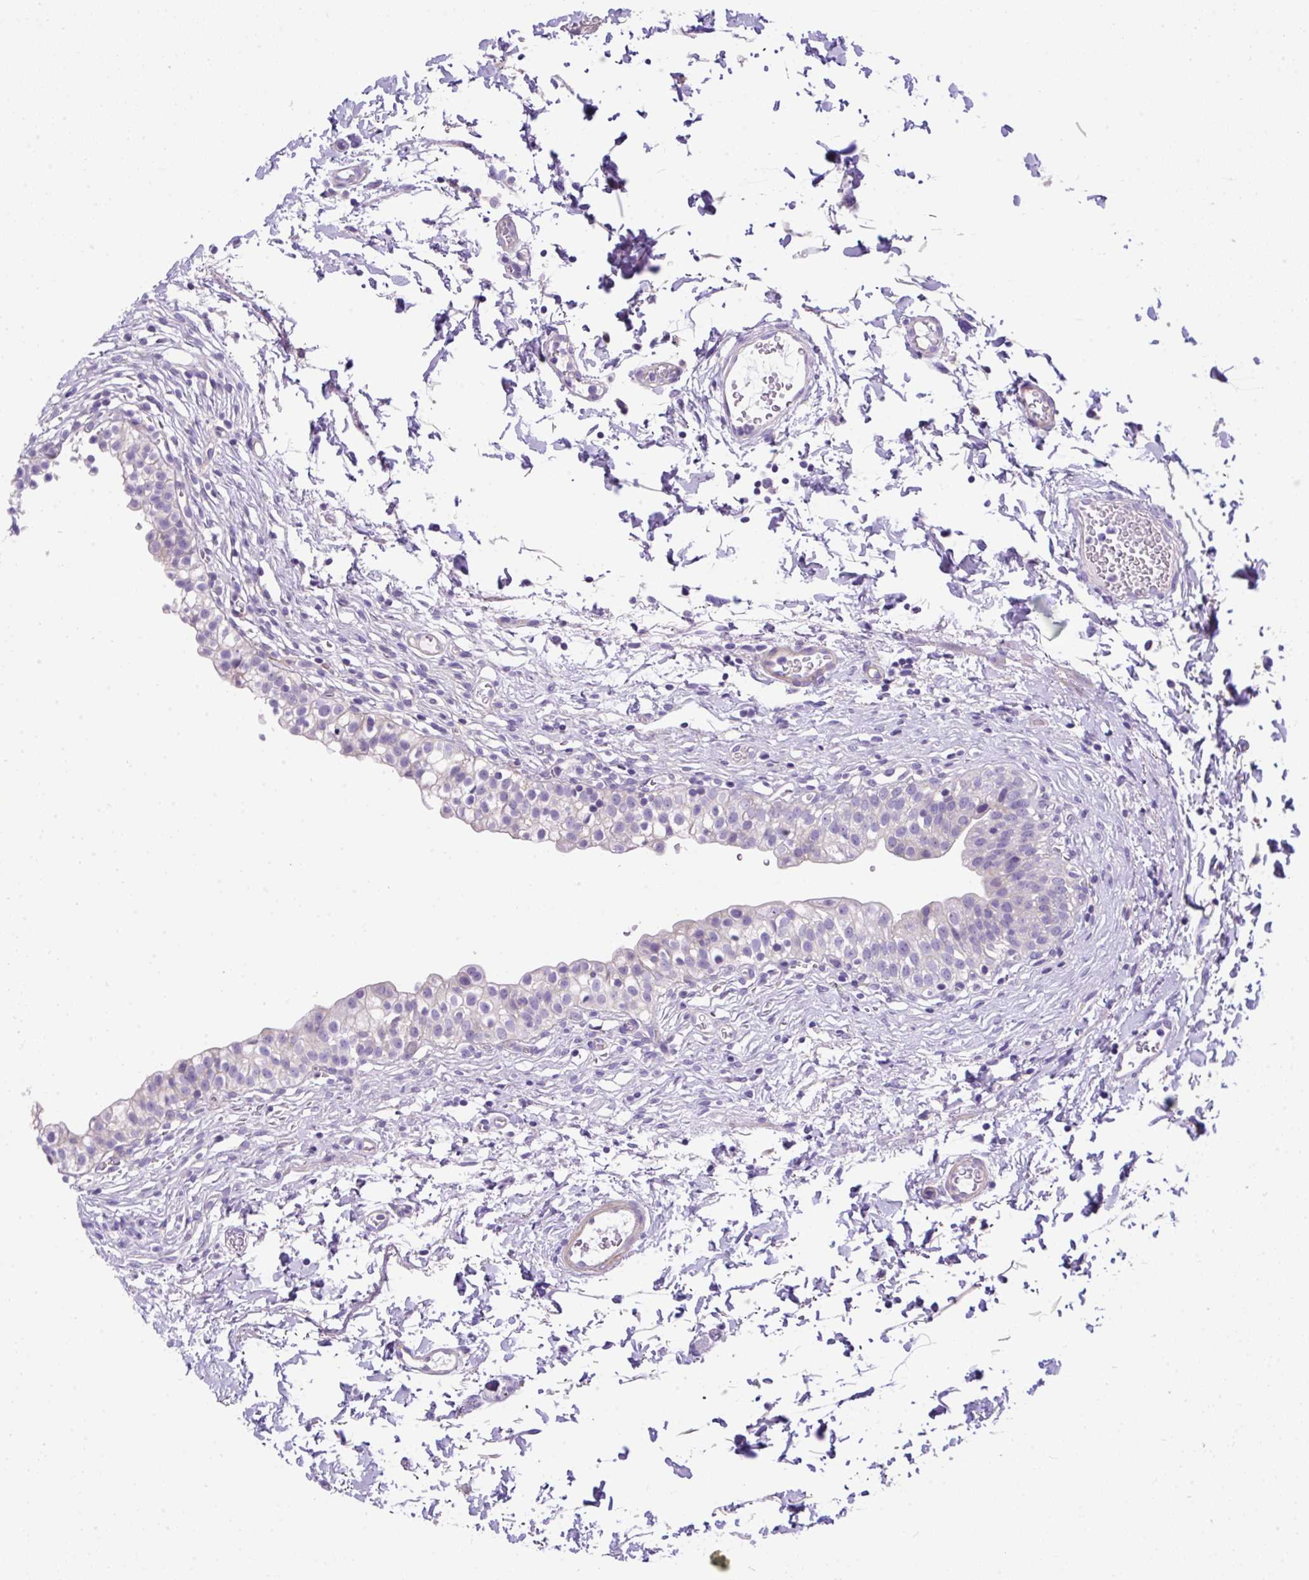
{"staining": {"intensity": "weak", "quantity": "<25%", "location": "cytoplasmic/membranous"}, "tissue": "urinary bladder", "cell_type": "Urothelial cells", "image_type": "normal", "snomed": [{"axis": "morphology", "description": "Normal tissue, NOS"}, {"axis": "topography", "description": "Urinary bladder"}, {"axis": "topography", "description": "Peripheral nerve tissue"}], "caption": "A histopathology image of urinary bladder stained for a protein exhibits no brown staining in urothelial cells.", "gene": "NPTN", "patient": {"sex": "male", "age": 55}}